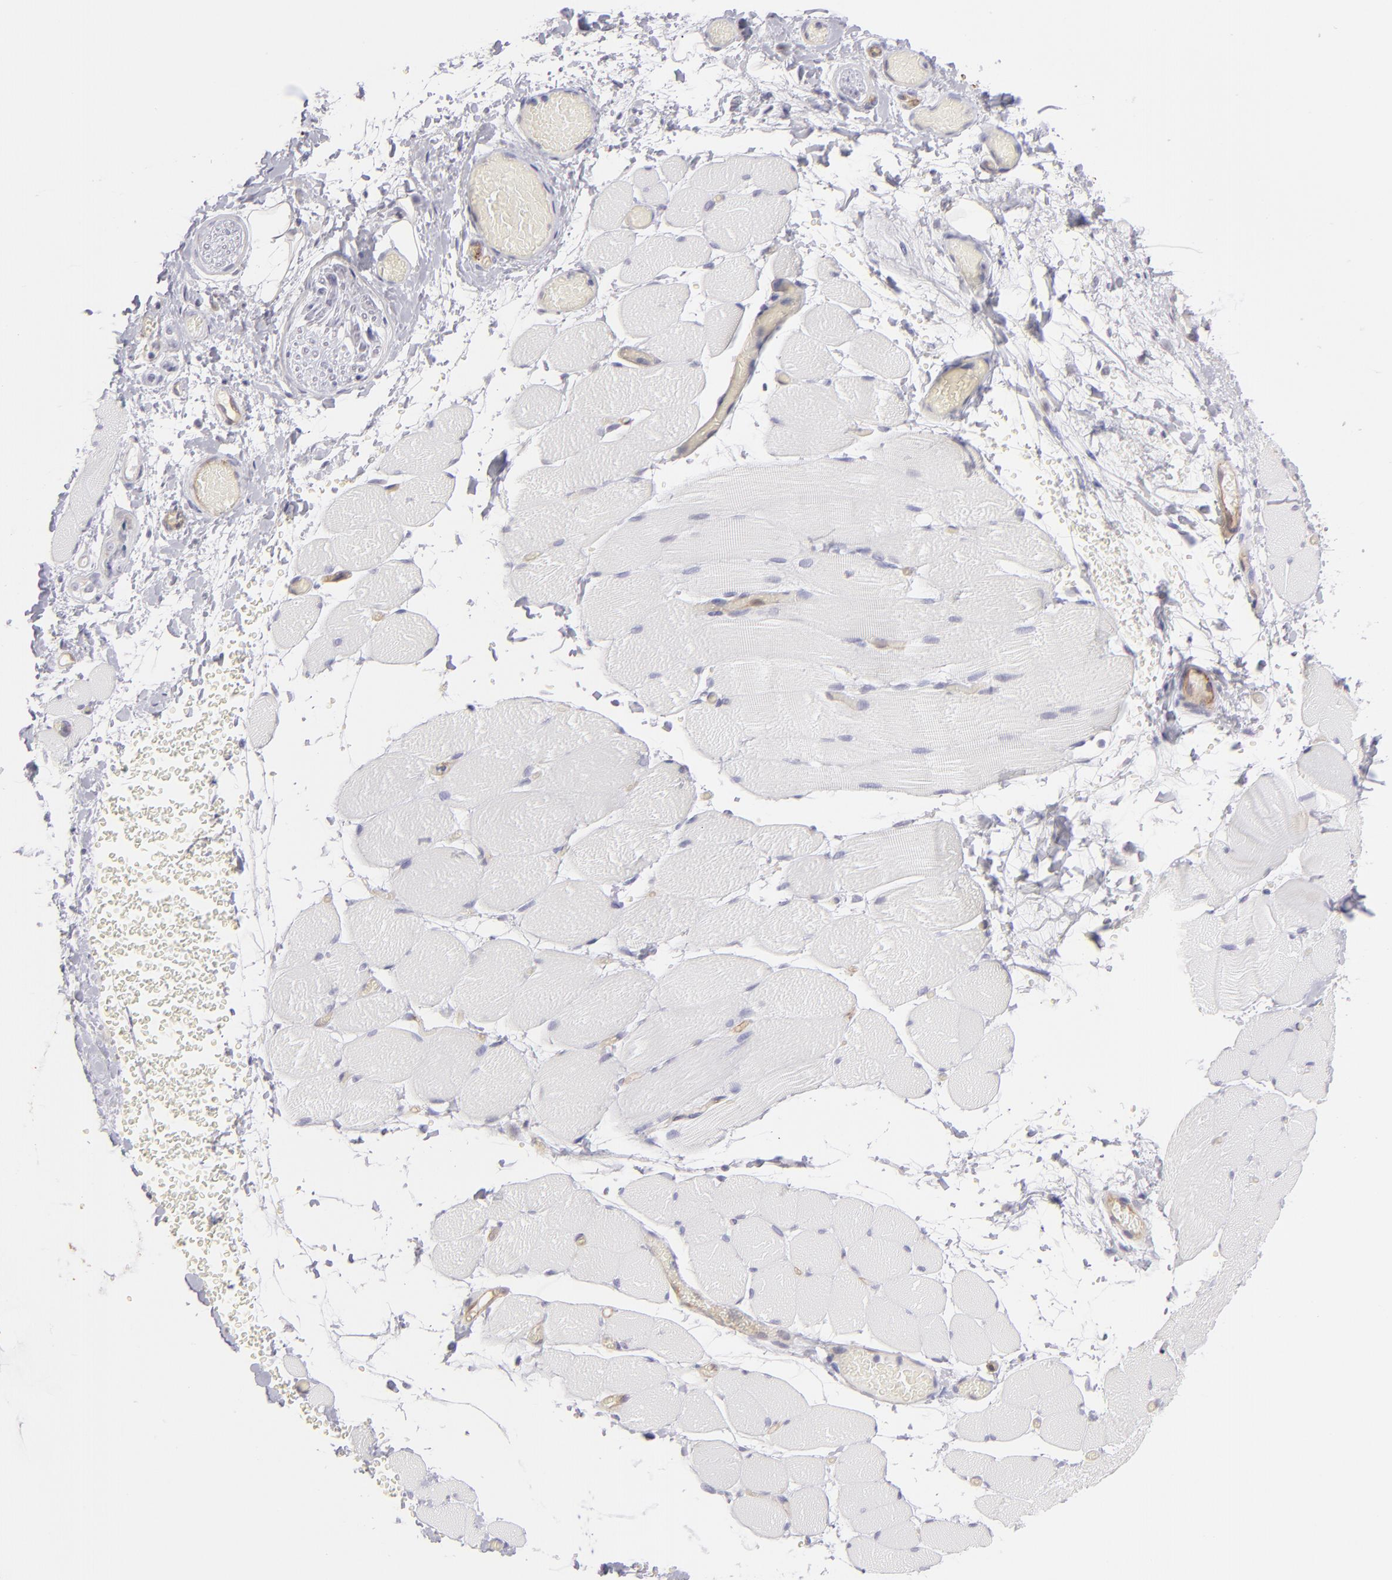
{"staining": {"intensity": "negative", "quantity": "none", "location": "none"}, "tissue": "skeletal muscle", "cell_type": "Myocytes", "image_type": "normal", "snomed": [{"axis": "morphology", "description": "Normal tissue, NOS"}, {"axis": "topography", "description": "Skeletal muscle"}, {"axis": "topography", "description": "Soft tissue"}], "caption": "Human skeletal muscle stained for a protein using immunohistochemistry (IHC) exhibits no positivity in myocytes.", "gene": "THBD", "patient": {"sex": "female", "age": 58}}